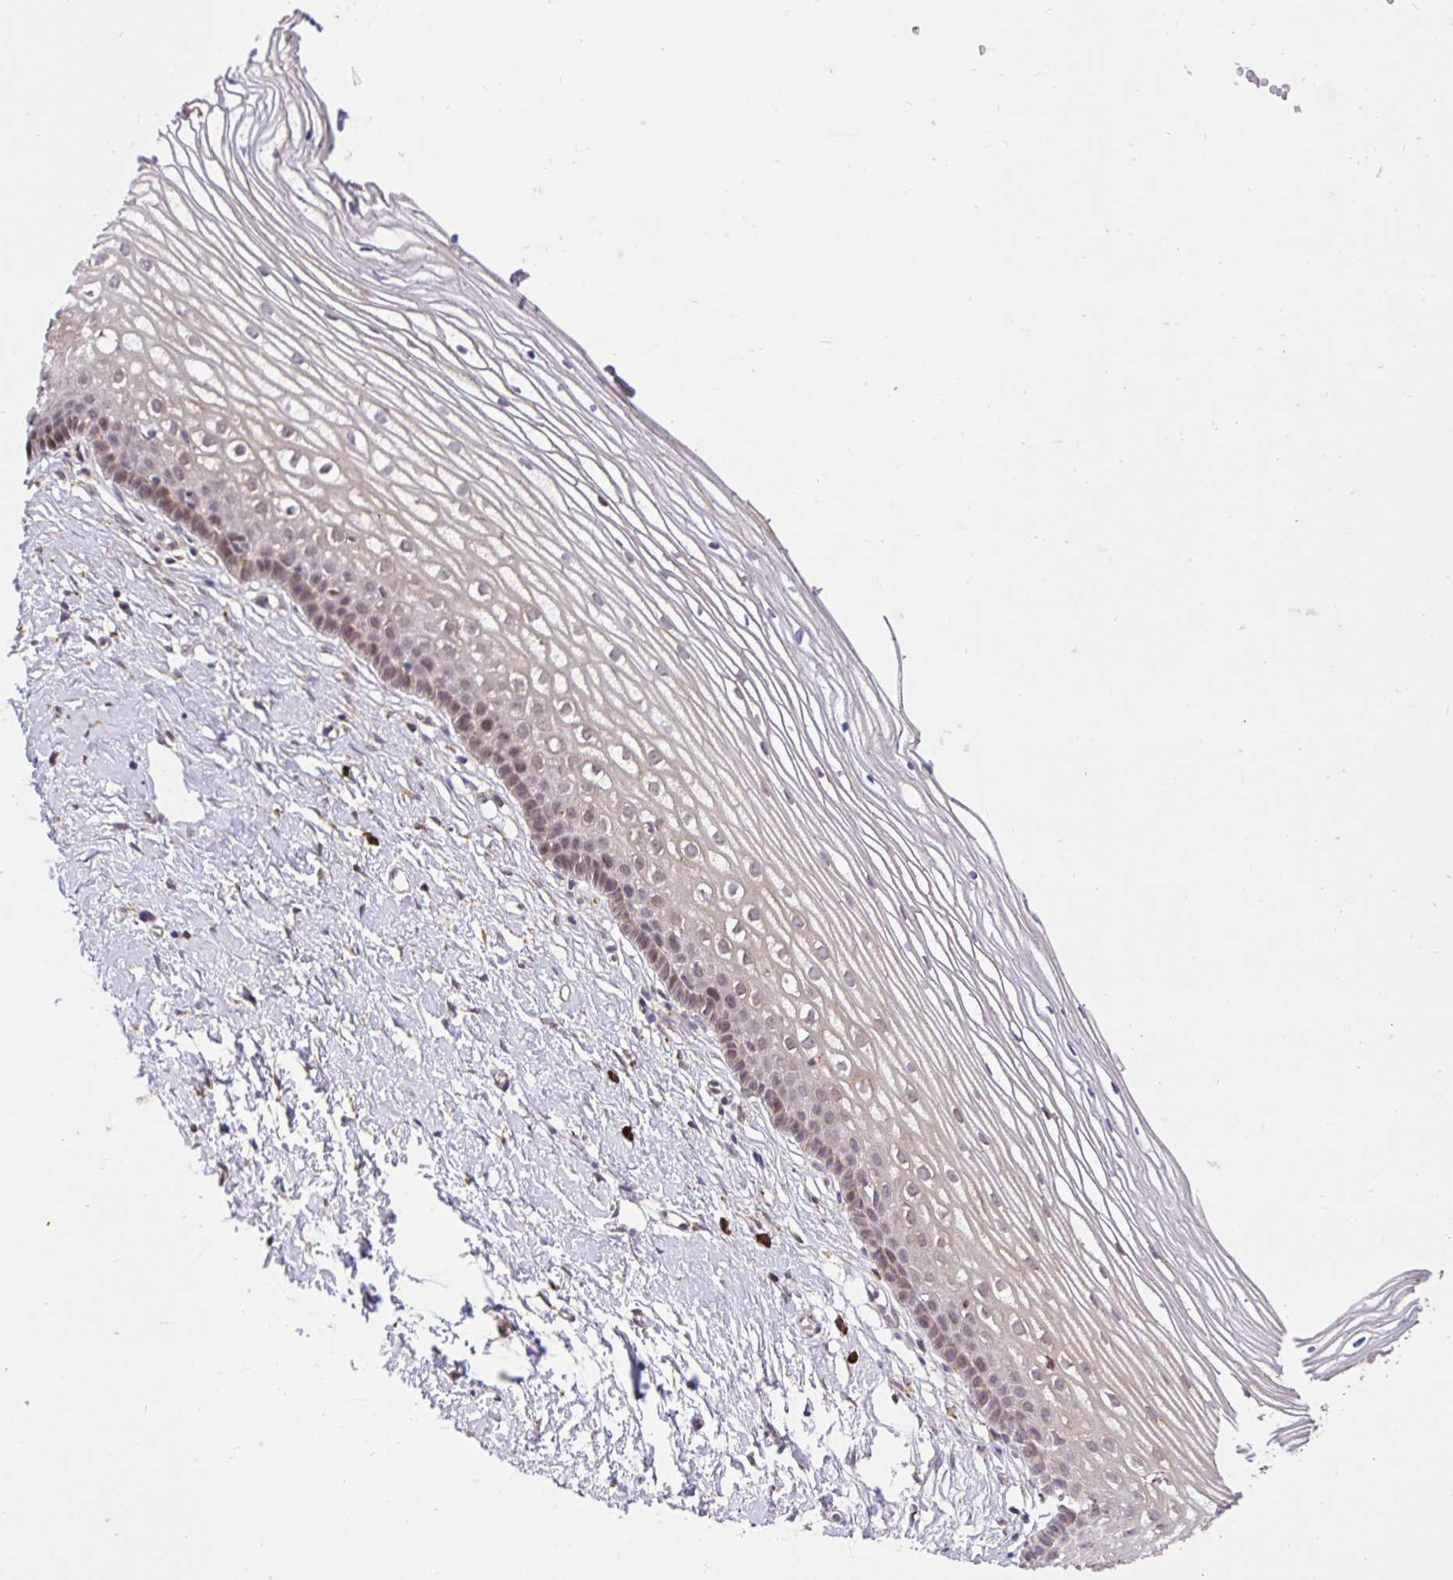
{"staining": {"intensity": "moderate", "quantity": "25%-75%", "location": "cytoplasmic/membranous,nuclear"}, "tissue": "cervix", "cell_type": "Glandular cells", "image_type": "normal", "snomed": [{"axis": "morphology", "description": "Normal tissue, NOS"}, {"axis": "topography", "description": "Cervix"}], "caption": "About 25%-75% of glandular cells in normal cervix show moderate cytoplasmic/membranous,nuclear protein positivity as visualized by brown immunohistochemical staining.", "gene": "NAALAD2", "patient": {"sex": "female", "age": 40}}